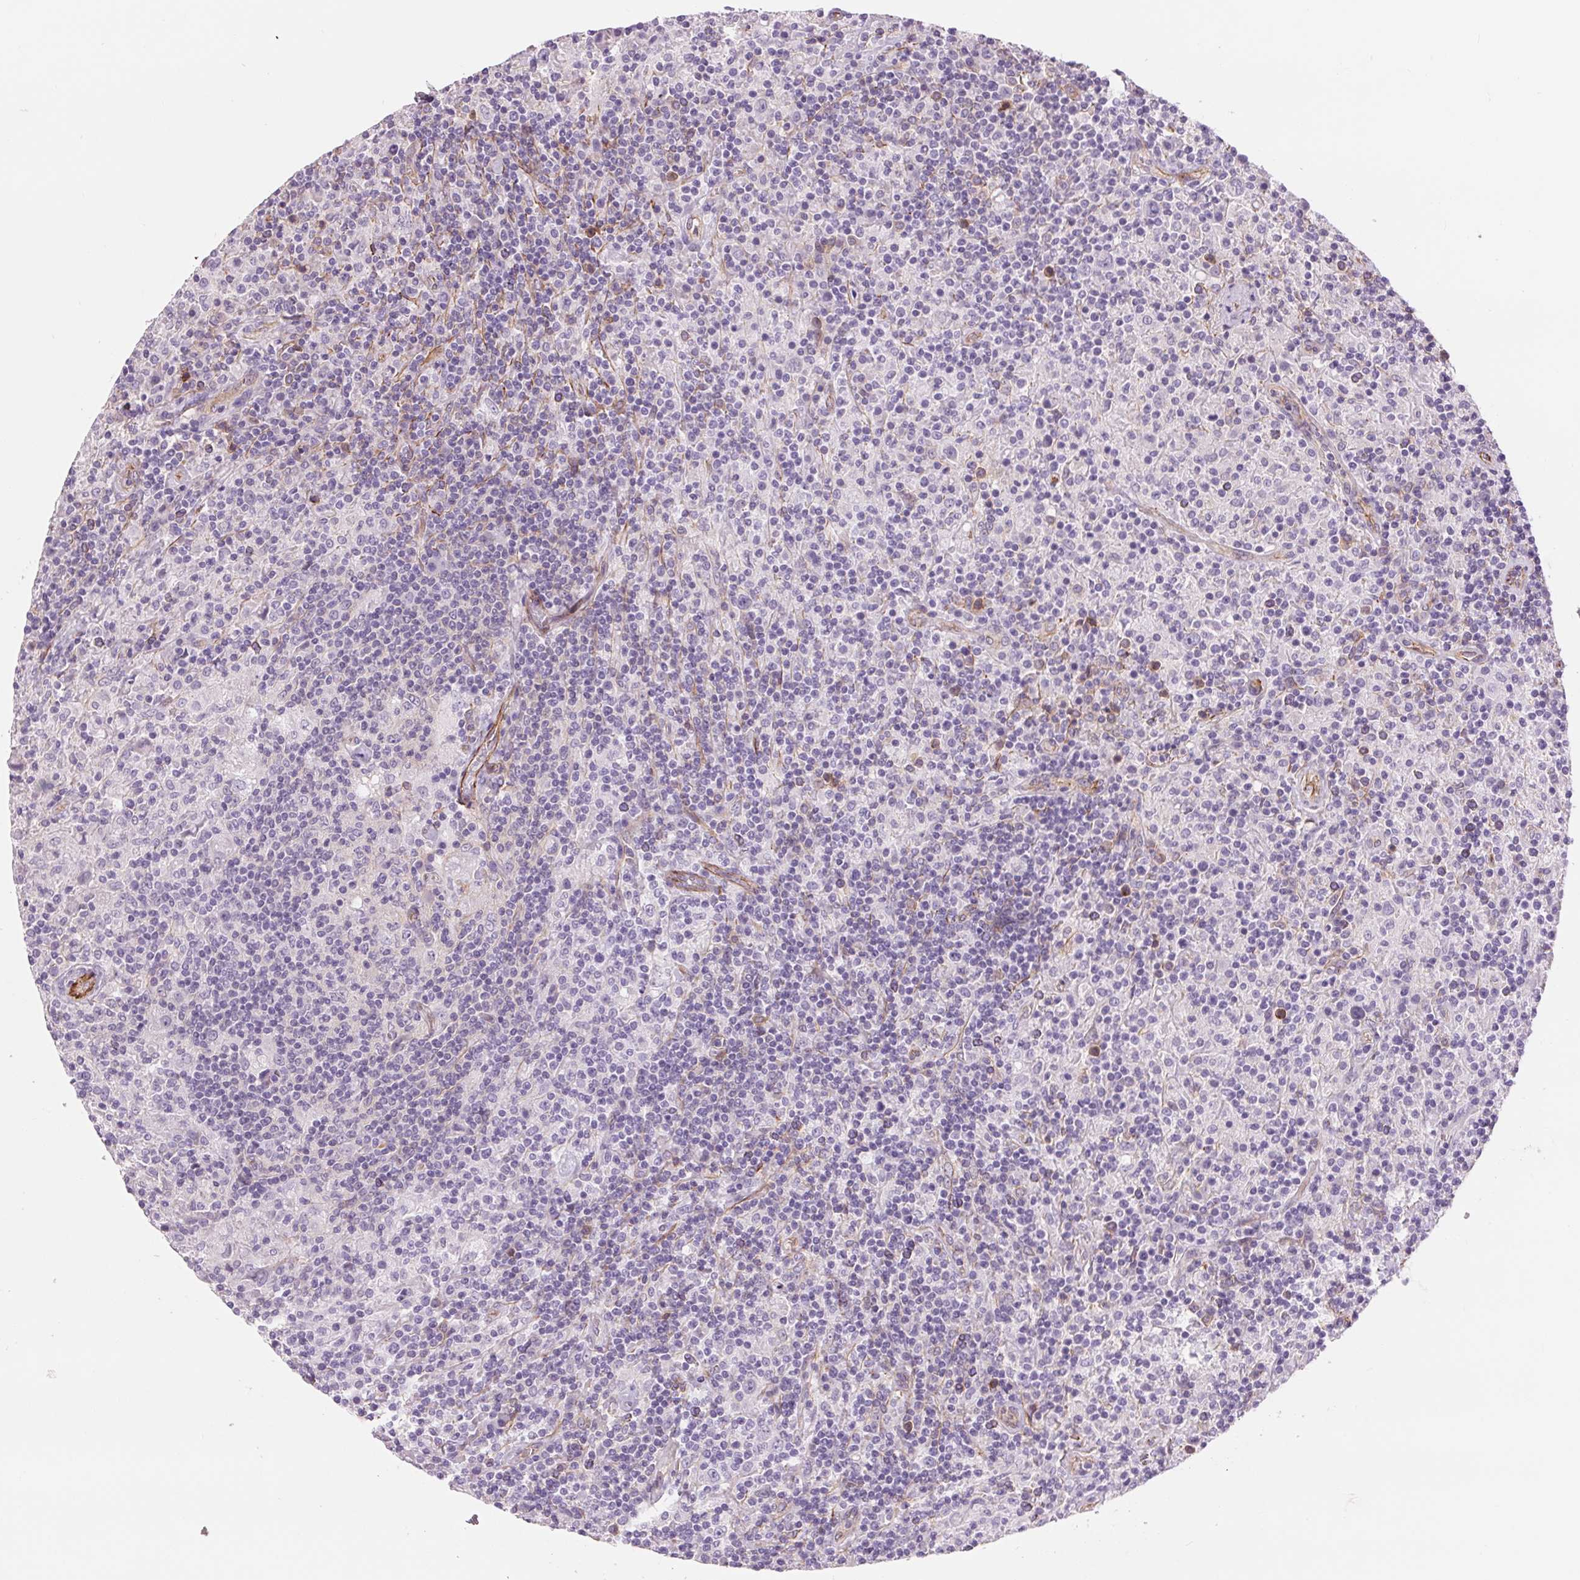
{"staining": {"intensity": "negative", "quantity": "none", "location": "none"}, "tissue": "lymphoma", "cell_type": "Tumor cells", "image_type": "cancer", "snomed": [{"axis": "morphology", "description": "Hodgkin's disease, NOS"}, {"axis": "topography", "description": "Lymph node"}], "caption": "High power microscopy histopathology image of an immunohistochemistry (IHC) photomicrograph of Hodgkin's disease, revealing no significant positivity in tumor cells.", "gene": "DIXDC1", "patient": {"sex": "male", "age": 70}}